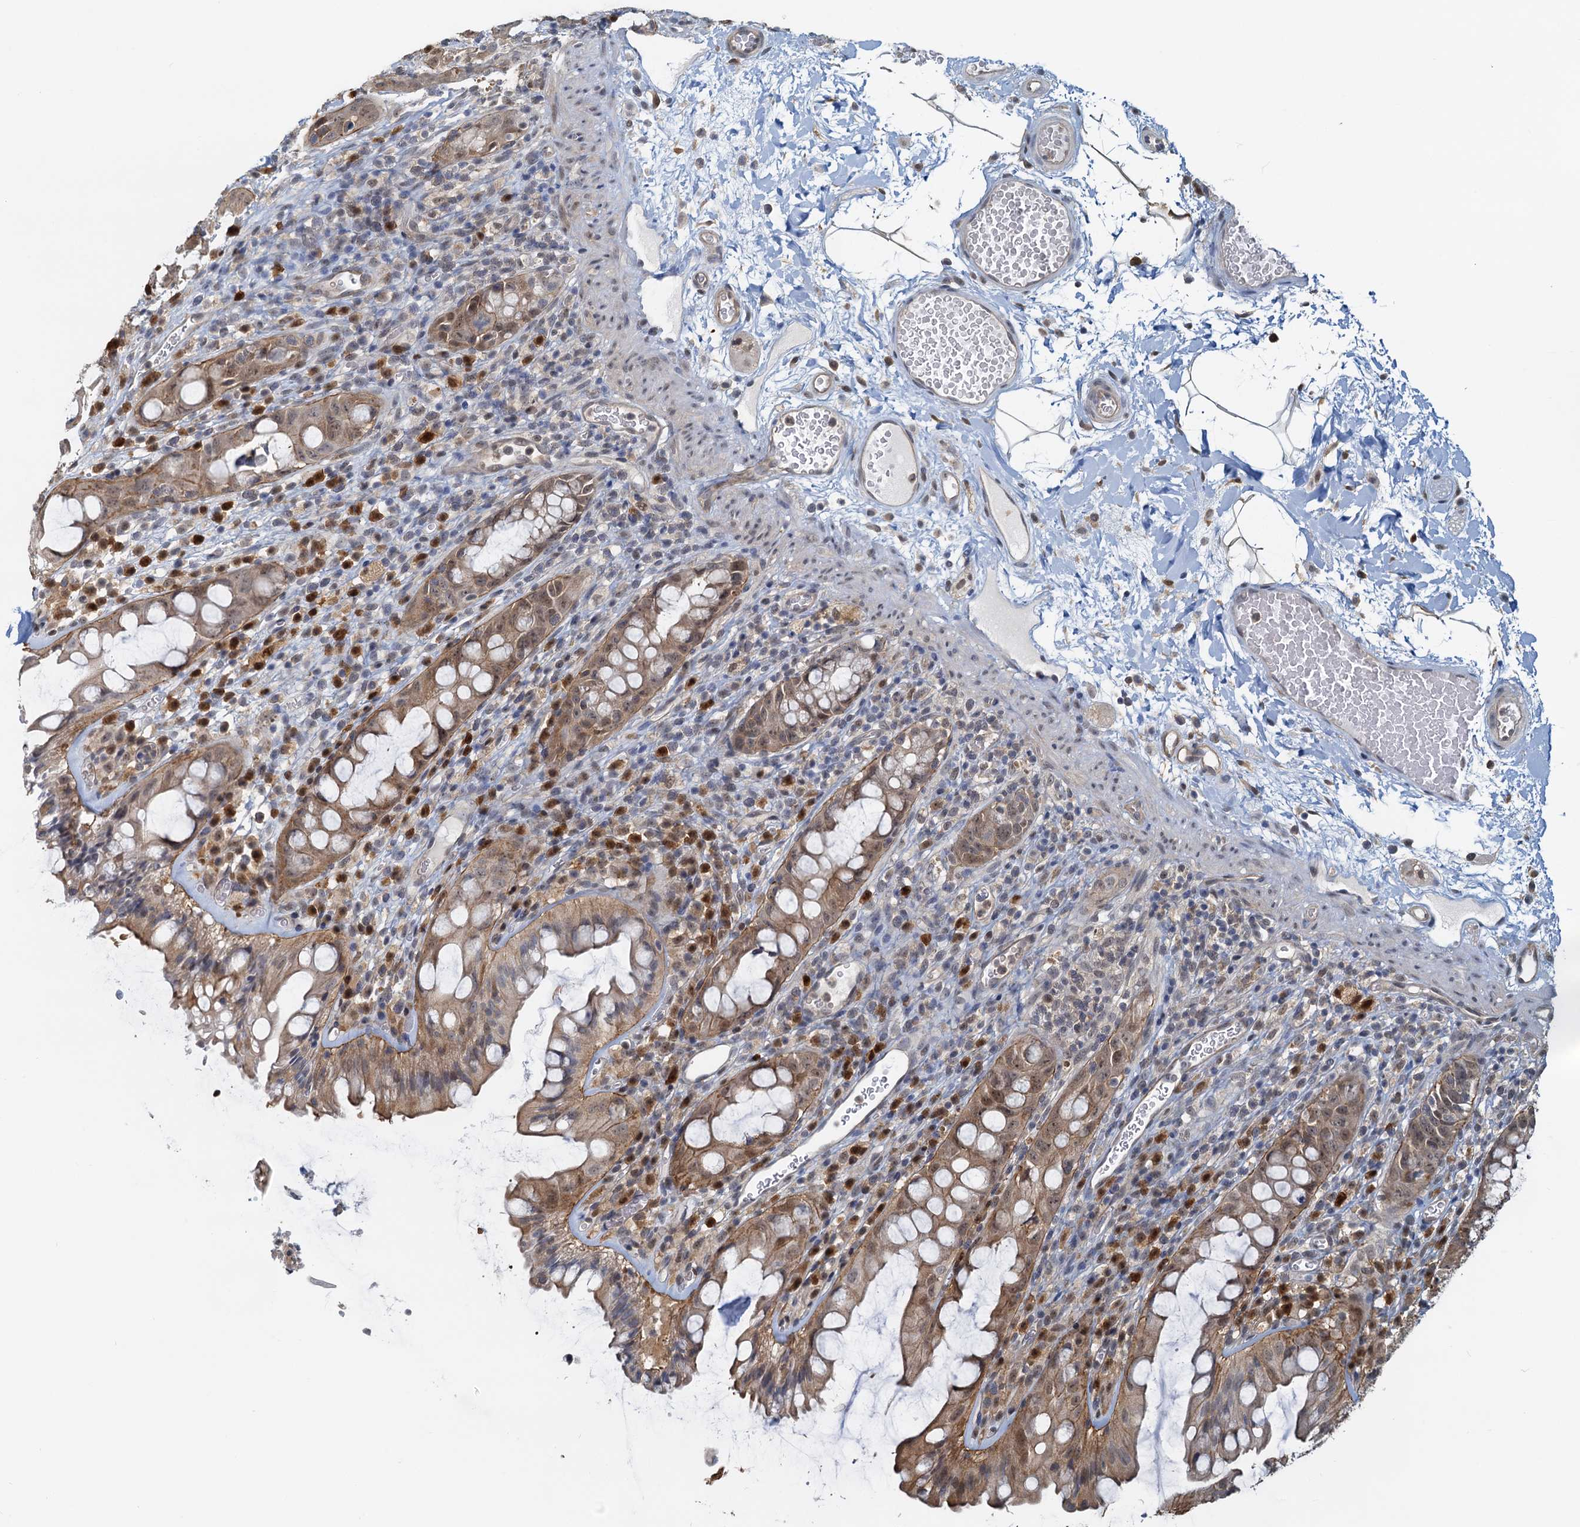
{"staining": {"intensity": "moderate", "quantity": ">75%", "location": "cytoplasmic/membranous,nuclear"}, "tissue": "rectum", "cell_type": "Glandular cells", "image_type": "normal", "snomed": [{"axis": "morphology", "description": "Normal tissue, NOS"}, {"axis": "topography", "description": "Rectum"}], "caption": "Immunohistochemistry (IHC) image of unremarkable human rectum stained for a protein (brown), which reveals medium levels of moderate cytoplasmic/membranous,nuclear expression in approximately >75% of glandular cells.", "gene": "SPINDOC", "patient": {"sex": "female", "age": 57}}